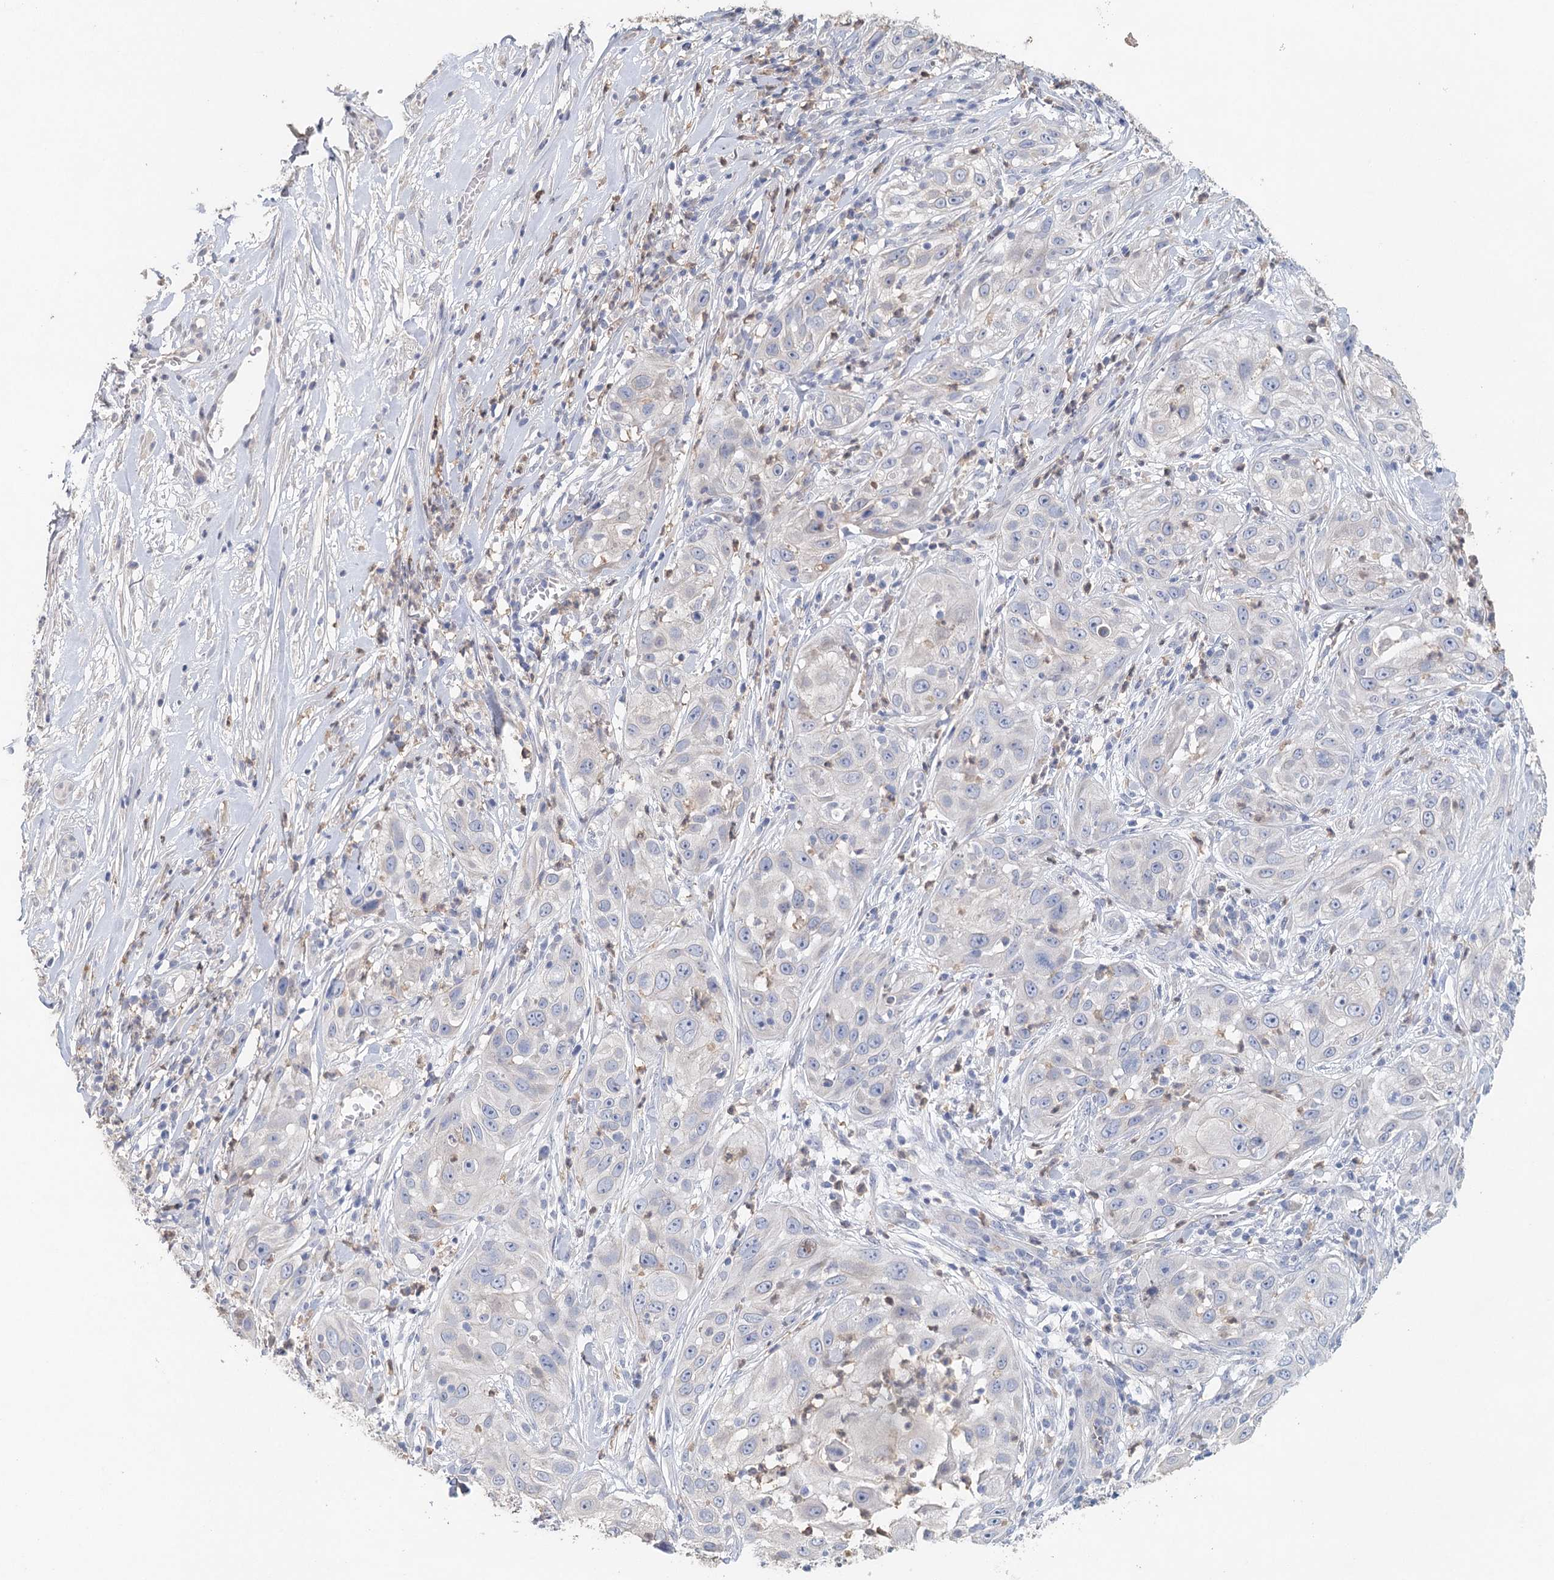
{"staining": {"intensity": "negative", "quantity": "none", "location": "none"}, "tissue": "skin cancer", "cell_type": "Tumor cells", "image_type": "cancer", "snomed": [{"axis": "morphology", "description": "Squamous cell carcinoma, NOS"}, {"axis": "topography", "description": "Skin"}], "caption": "Skin cancer (squamous cell carcinoma) stained for a protein using IHC shows no expression tumor cells.", "gene": "MYL6B", "patient": {"sex": "female", "age": 44}}